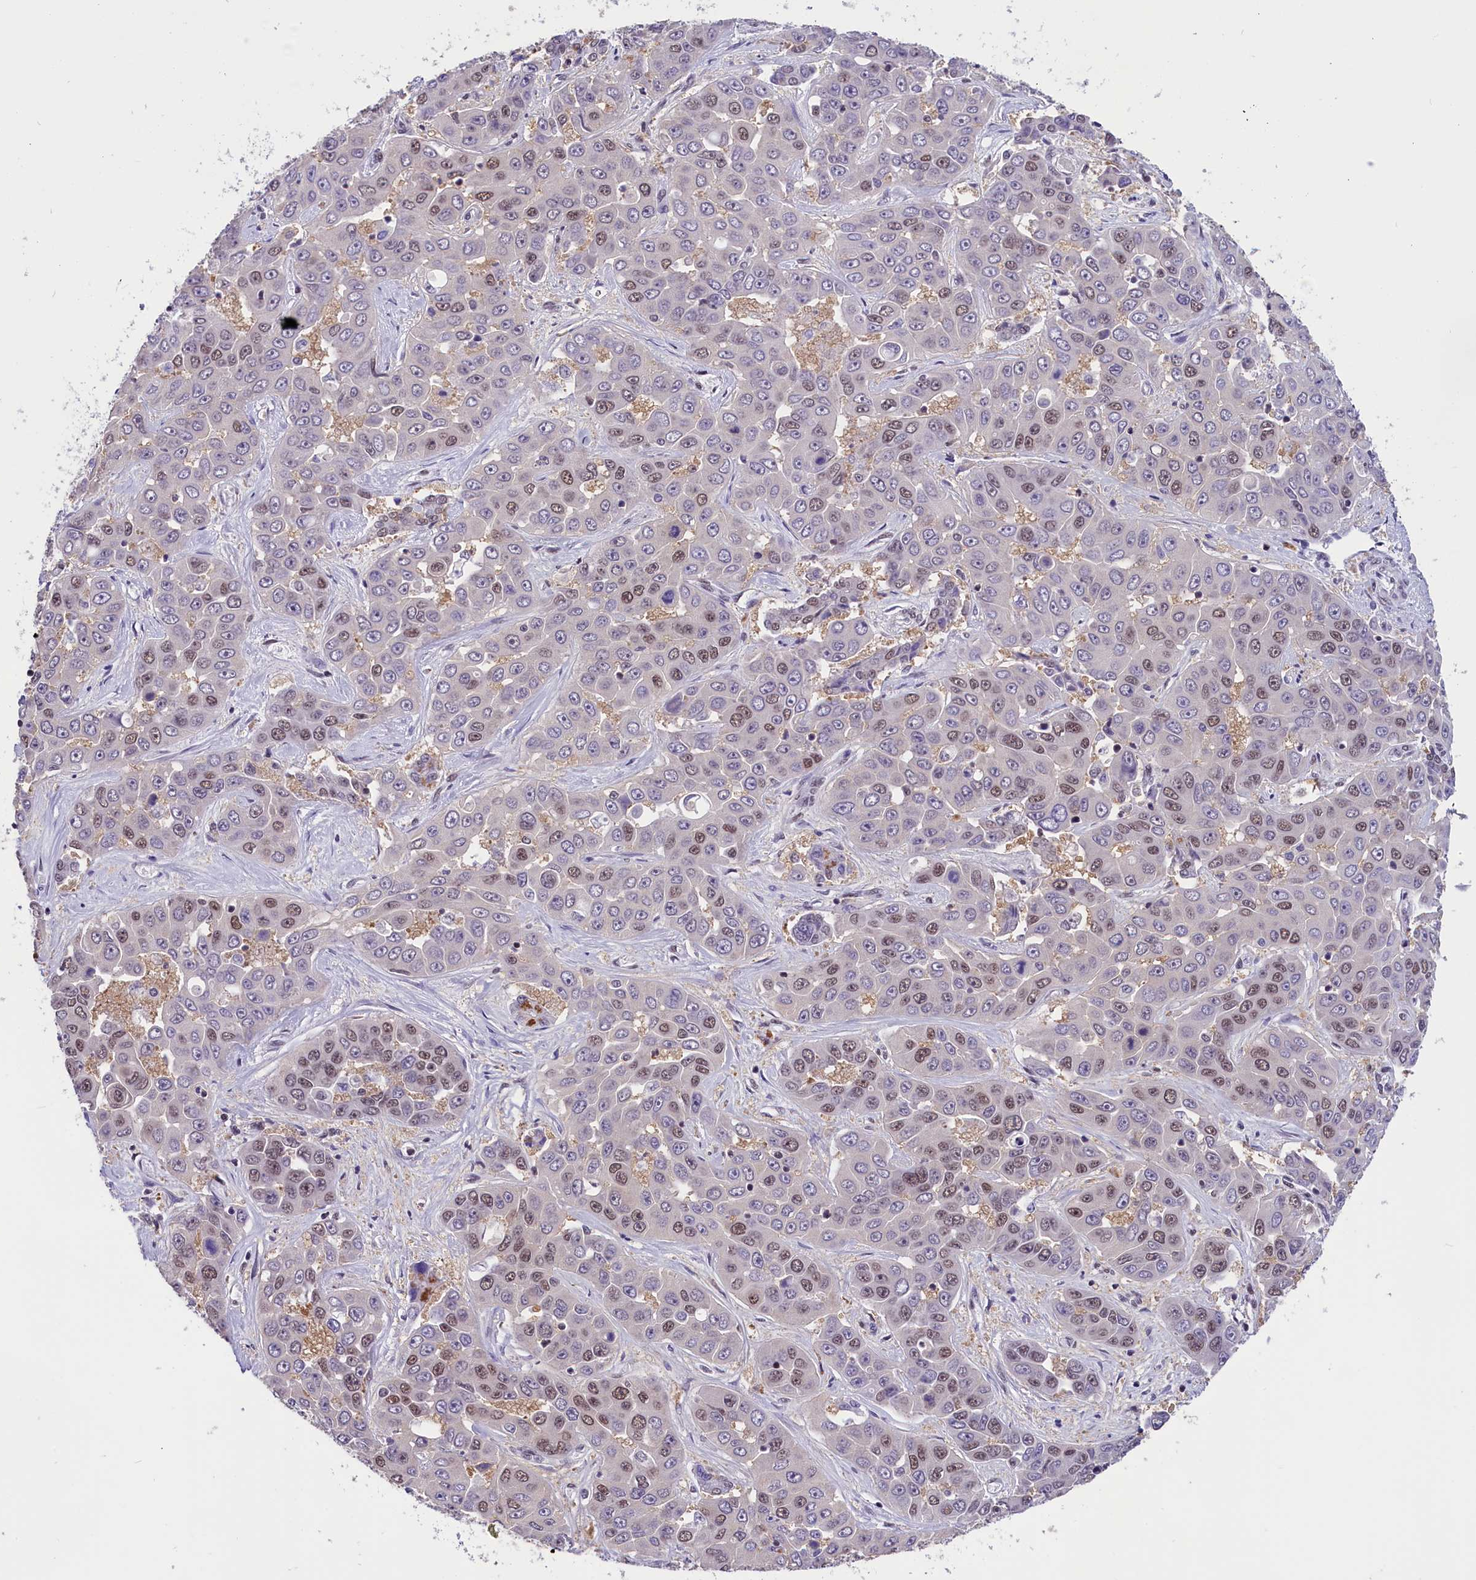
{"staining": {"intensity": "moderate", "quantity": "25%-75%", "location": "nuclear"}, "tissue": "liver cancer", "cell_type": "Tumor cells", "image_type": "cancer", "snomed": [{"axis": "morphology", "description": "Cholangiocarcinoma"}, {"axis": "topography", "description": "Liver"}], "caption": "IHC (DAB (3,3'-diaminobenzidine)) staining of liver cancer displays moderate nuclear protein staining in about 25%-75% of tumor cells. (brown staining indicates protein expression, while blue staining denotes nuclei).", "gene": "ZC3H4", "patient": {"sex": "female", "age": 52}}